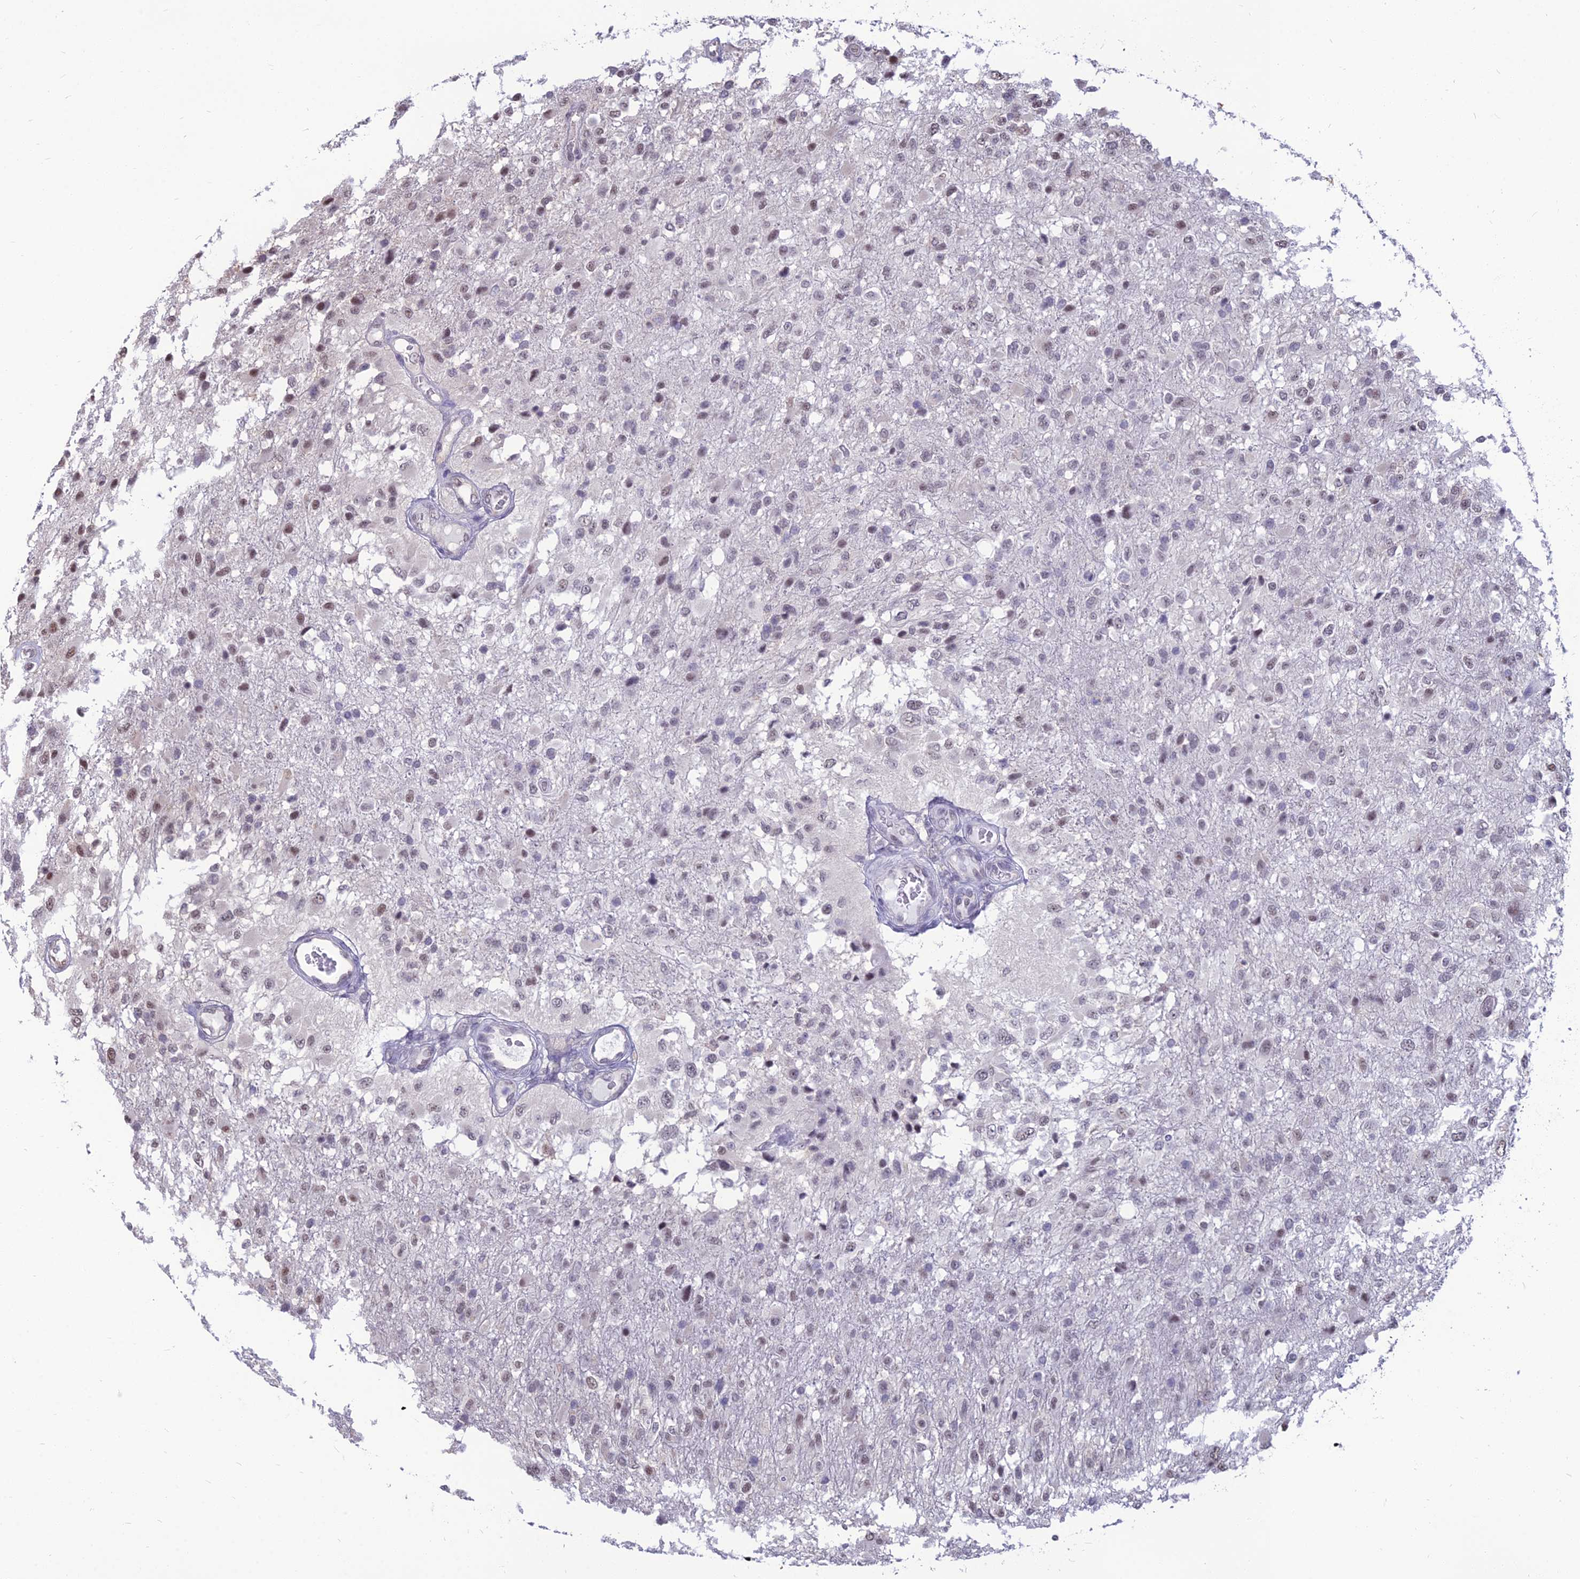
{"staining": {"intensity": "weak", "quantity": "<25%", "location": "nuclear"}, "tissue": "glioma", "cell_type": "Tumor cells", "image_type": "cancer", "snomed": [{"axis": "morphology", "description": "Glioma, malignant, High grade"}, {"axis": "topography", "description": "Brain"}], "caption": "Immunohistochemistry (IHC) histopathology image of malignant glioma (high-grade) stained for a protein (brown), which shows no staining in tumor cells.", "gene": "SRSF7", "patient": {"sex": "female", "age": 74}}